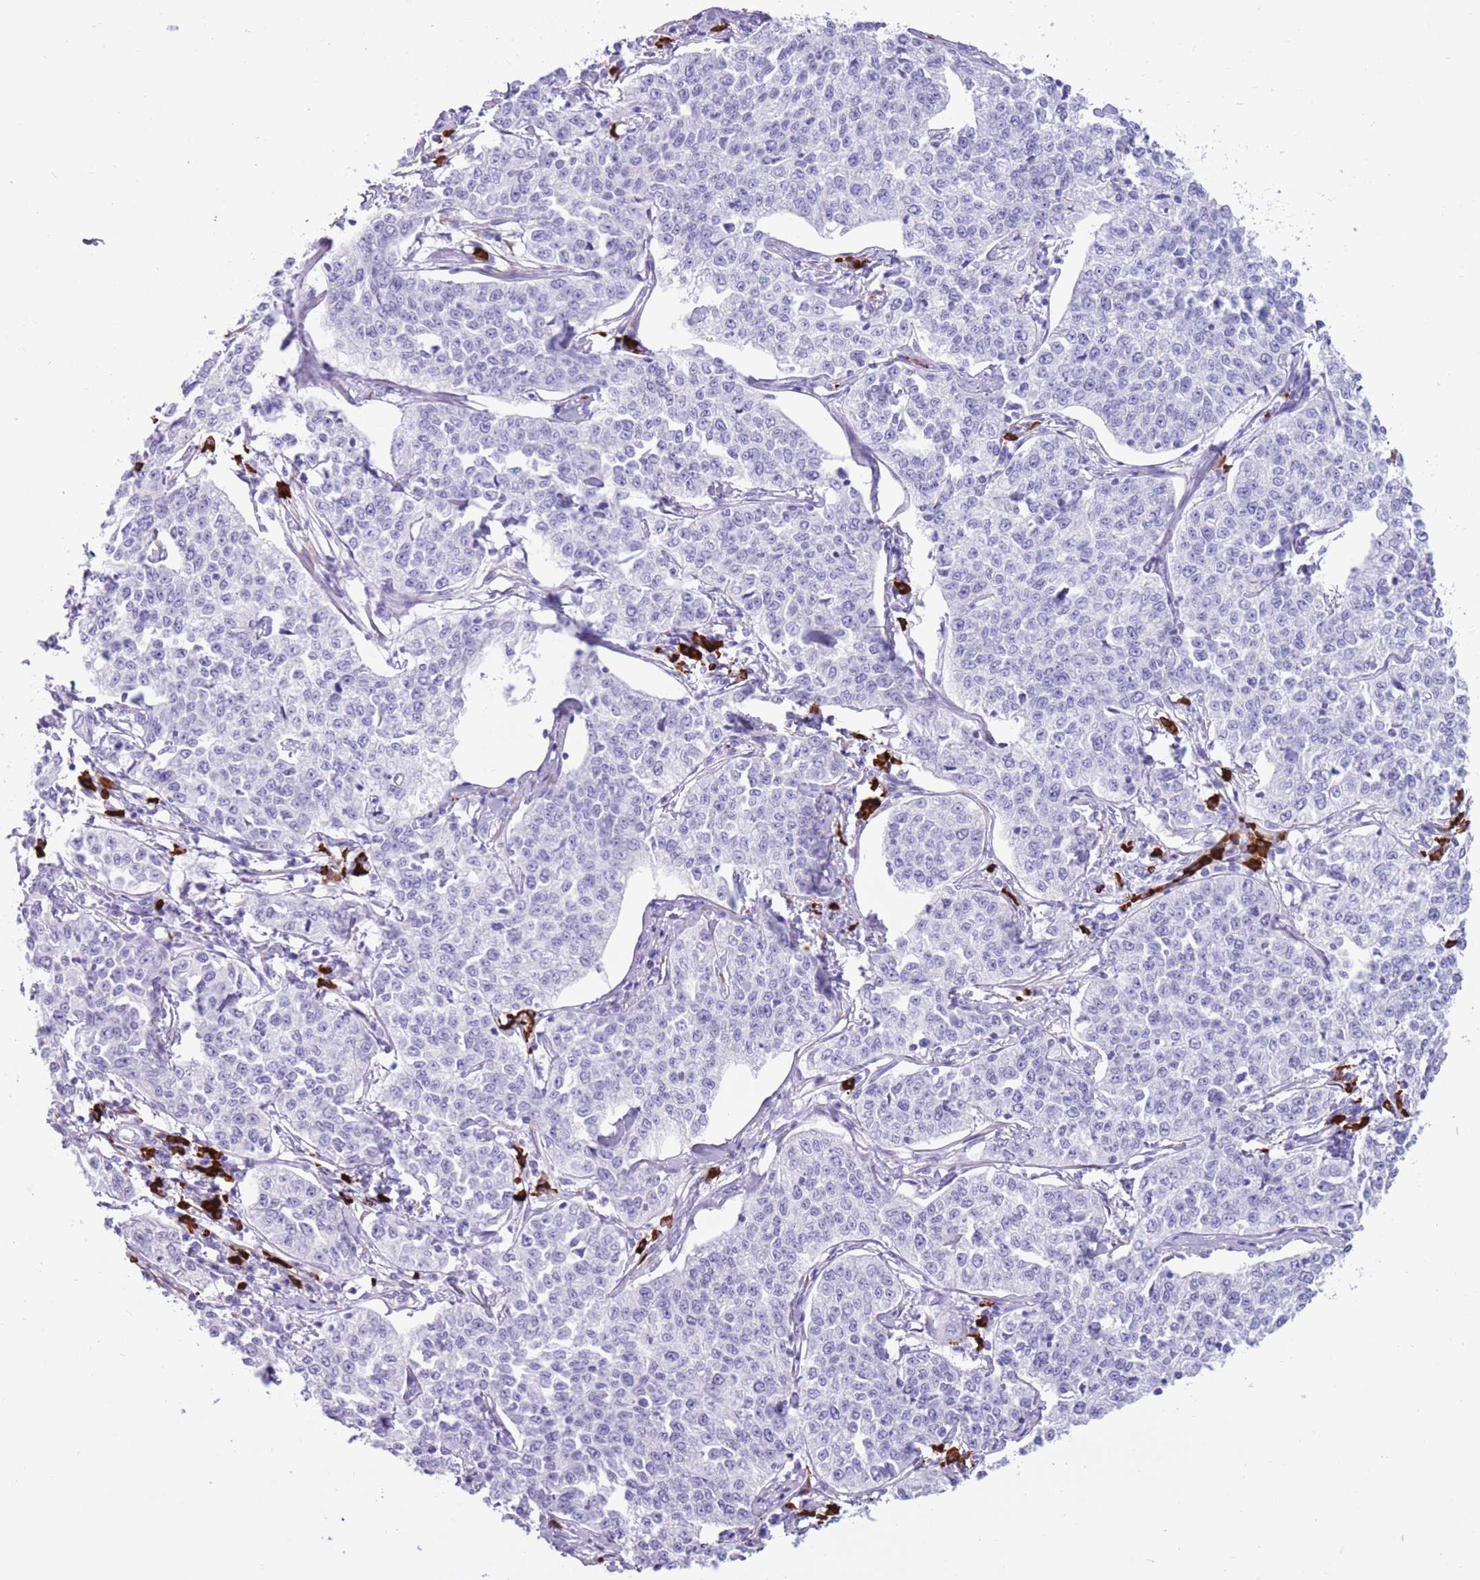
{"staining": {"intensity": "negative", "quantity": "none", "location": "none"}, "tissue": "cervical cancer", "cell_type": "Tumor cells", "image_type": "cancer", "snomed": [{"axis": "morphology", "description": "Squamous cell carcinoma, NOS"}, {"axis": "topography", "description": "Cervix"}], "caption": "Cervical cancer was stained to show a protein in brown. There is no significant staining in tumor cells. (DAB IHC, high magnification).", "gene": "LY6G5B", "patient": {"sex": "female", "age": 35}}